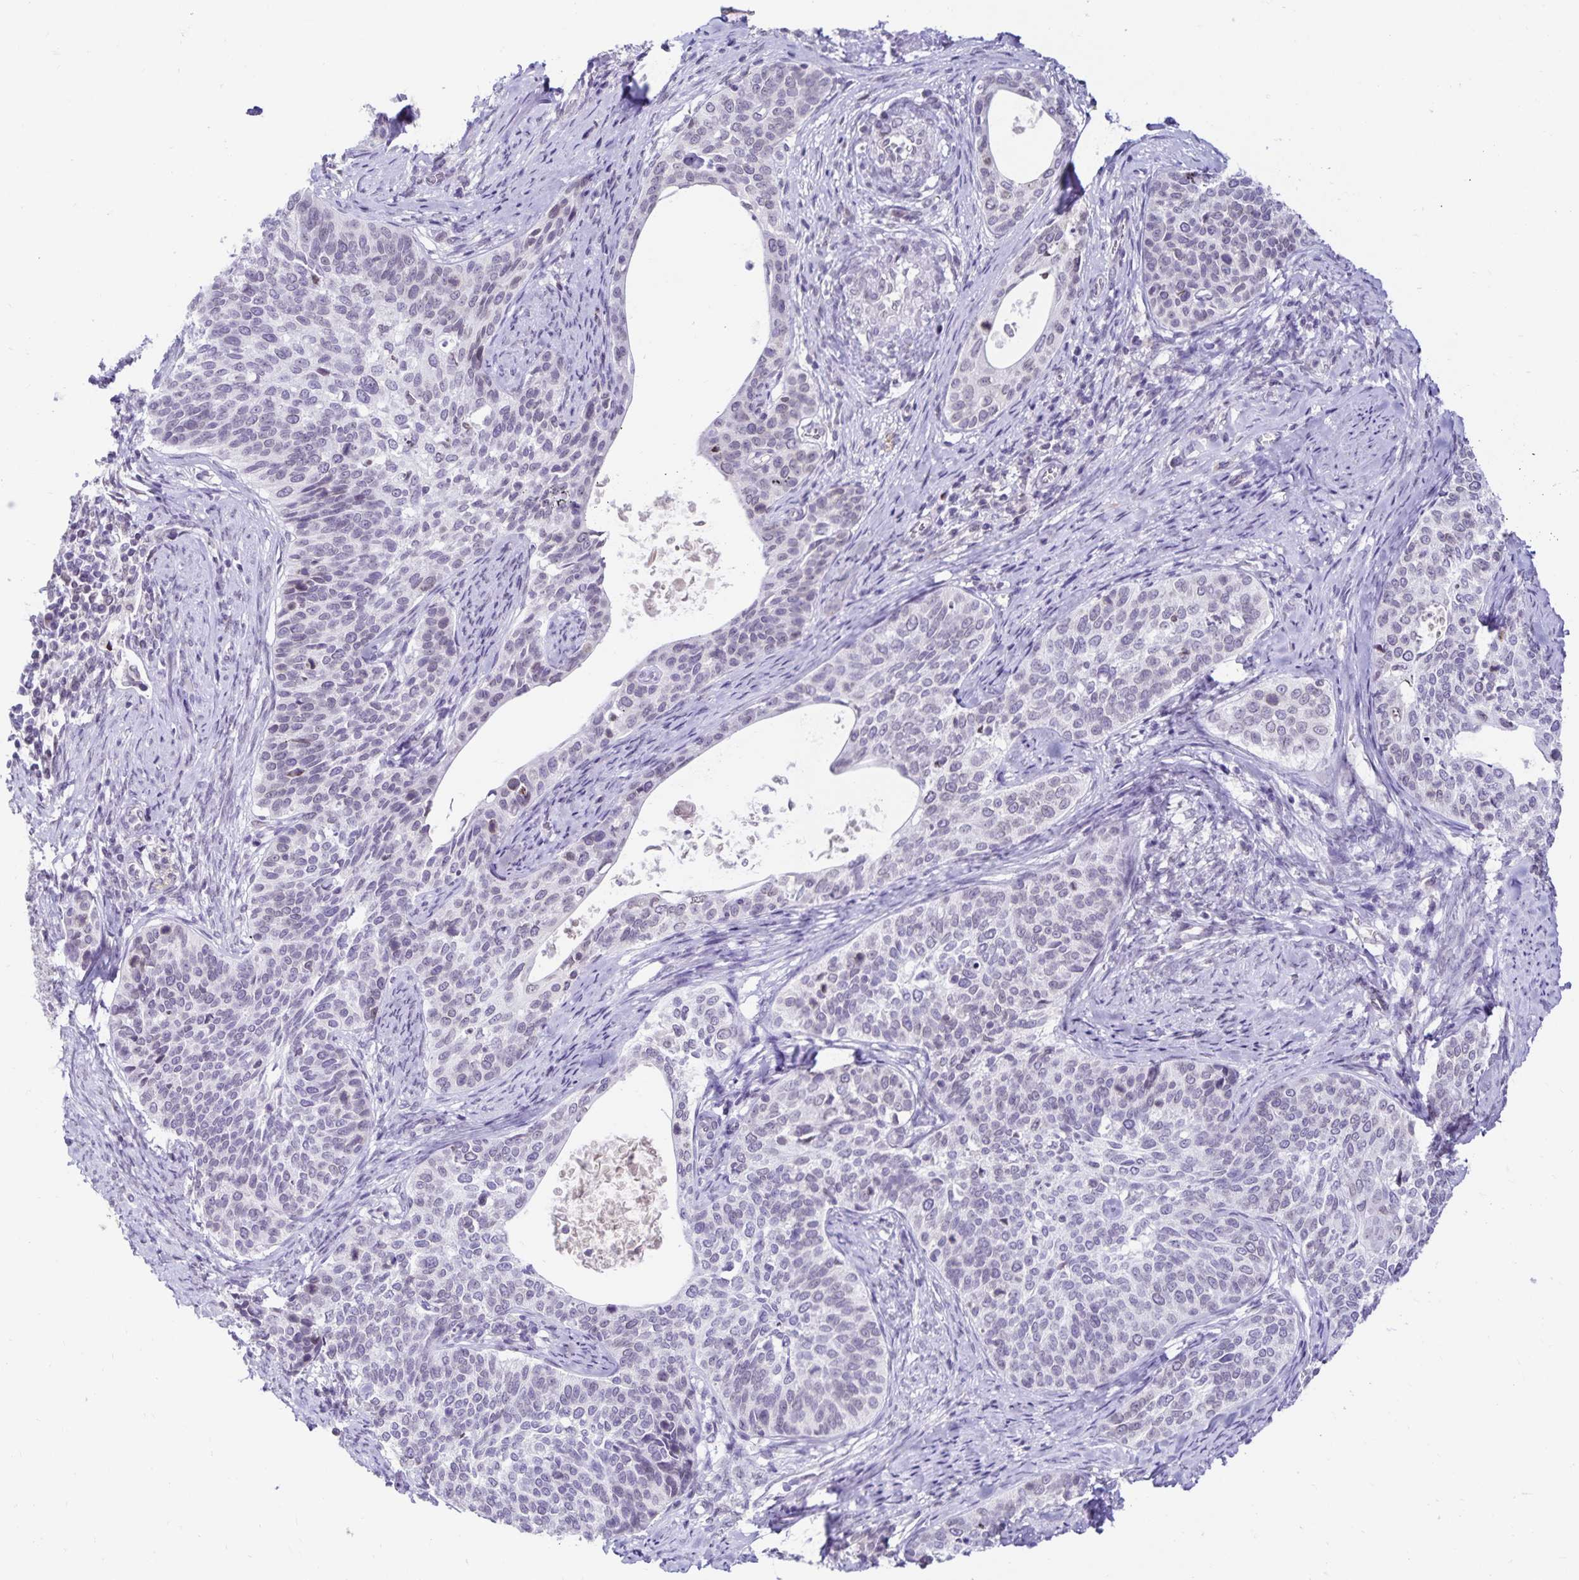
{"staining": {"intensity": "negative", "quantity": "none", "location": "none"}, "tissue": "cervical cancer", "cell_type": "Tumor cells", "image_type": "cancer", "snomed": [{"axis": "morphology", "description": "Squamous cell carcinoma, NOS"}, {"axis": "topography", "description": "Cervix"}], "caption": "Cervical cancer (squamous cell carcinoma) stained for a protein using IHC shows no positivity tumor cells.", "gene": "FAM166C", "patient": {"sex": "female", "age": 69}}